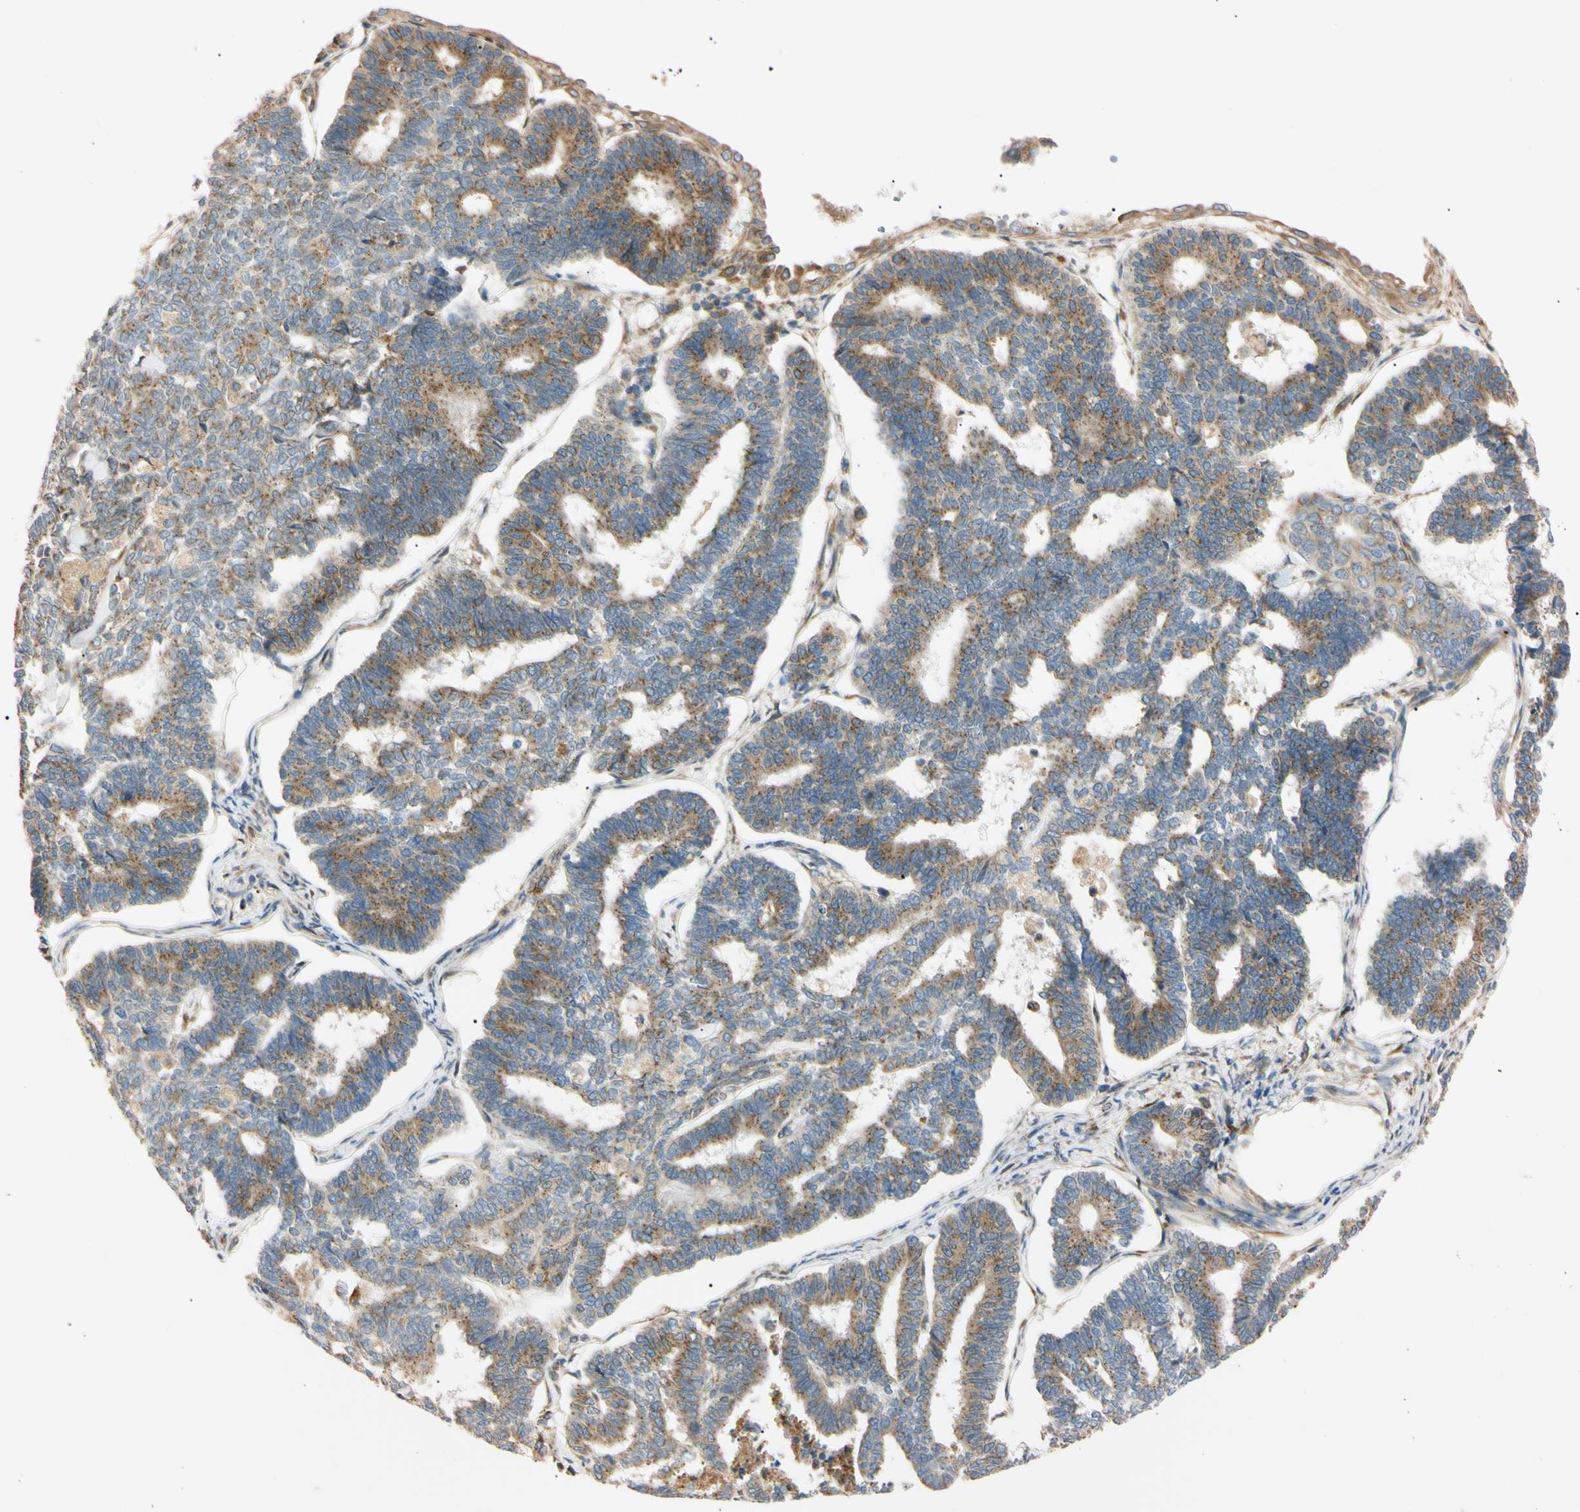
{"staining": {"intensity": "moderate", "quantity": "25%-75%", "location": "cytoplasmic/membranous"}, "tissue": "endometrial cancer", "cell_type": "Tumor cells", "image_type": "cancer", "snomed": [{"axis": "morphology", "description": "Adenocarcinoma, NOS"}, {"axis": "topography", "description": "Endometrium"}], "caption": "Endometrial adenocarcinoma stained for a protein exhibits moderate cytoplasmic/membranous positivity in tumor cells.", "gene": "IER3IP1", "patient": {"sex": "female", "age": 70}}